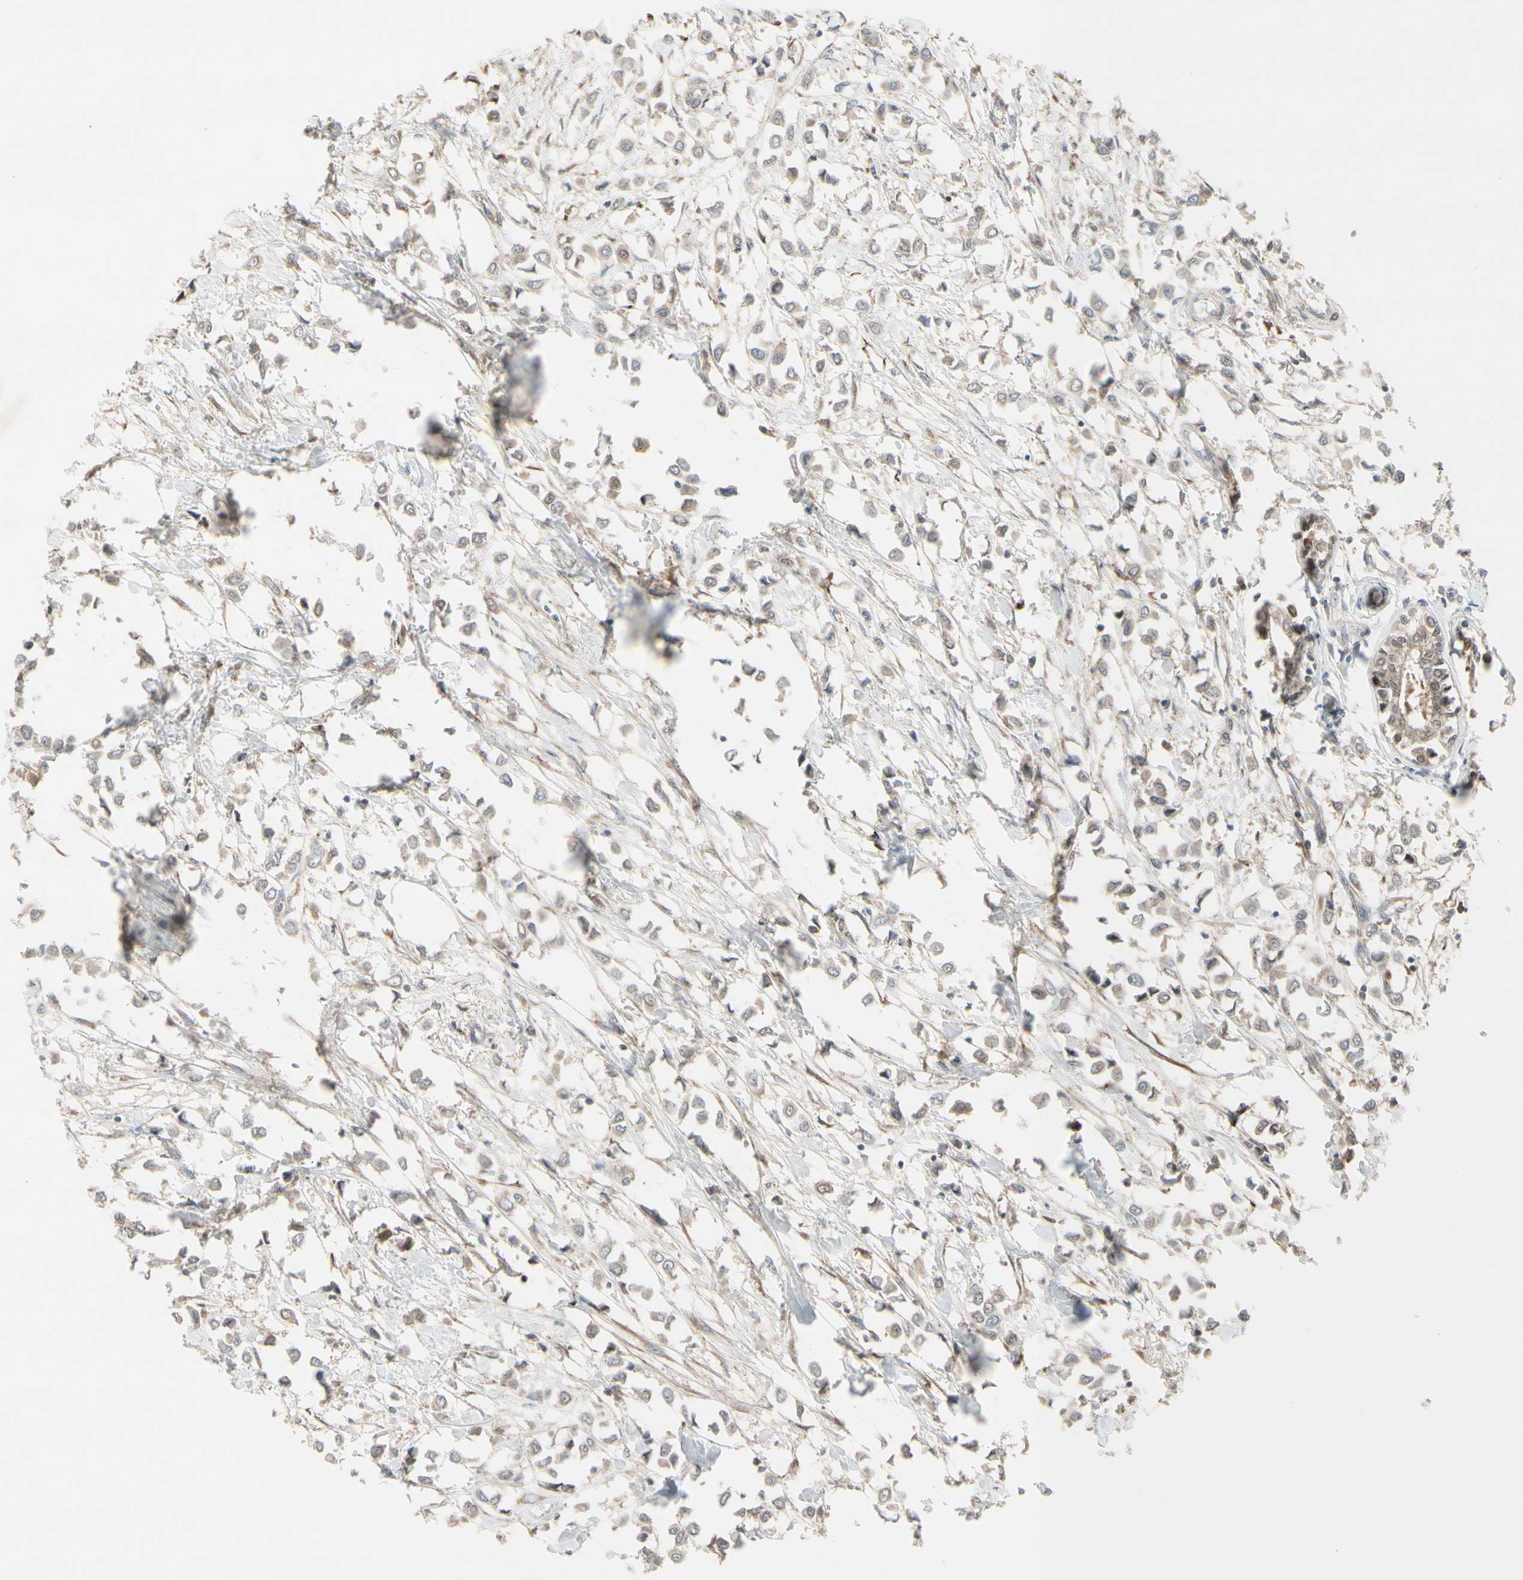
{"staining": {"intensity": "weak", "quantity": "25%-75%", "location": "cytoplasmic/membranous"}, "tissue": "breast cancer", "cell_type": "Tumor cells", "image_type": "cancer", "snomed": [{"axis": "morphology", "description": "Lobular carcinoma"}, {"axis": "topography", "description": "Breast"}], "caption": "The histopathology image displays immunohistochemical staining of breast cancer. There is weak cytoplasmic/membranous expression is present in approximately 25%-75% of tumor cells.", "gene": "FHDC1", "patient": {"sex": "female", "age": 51}}